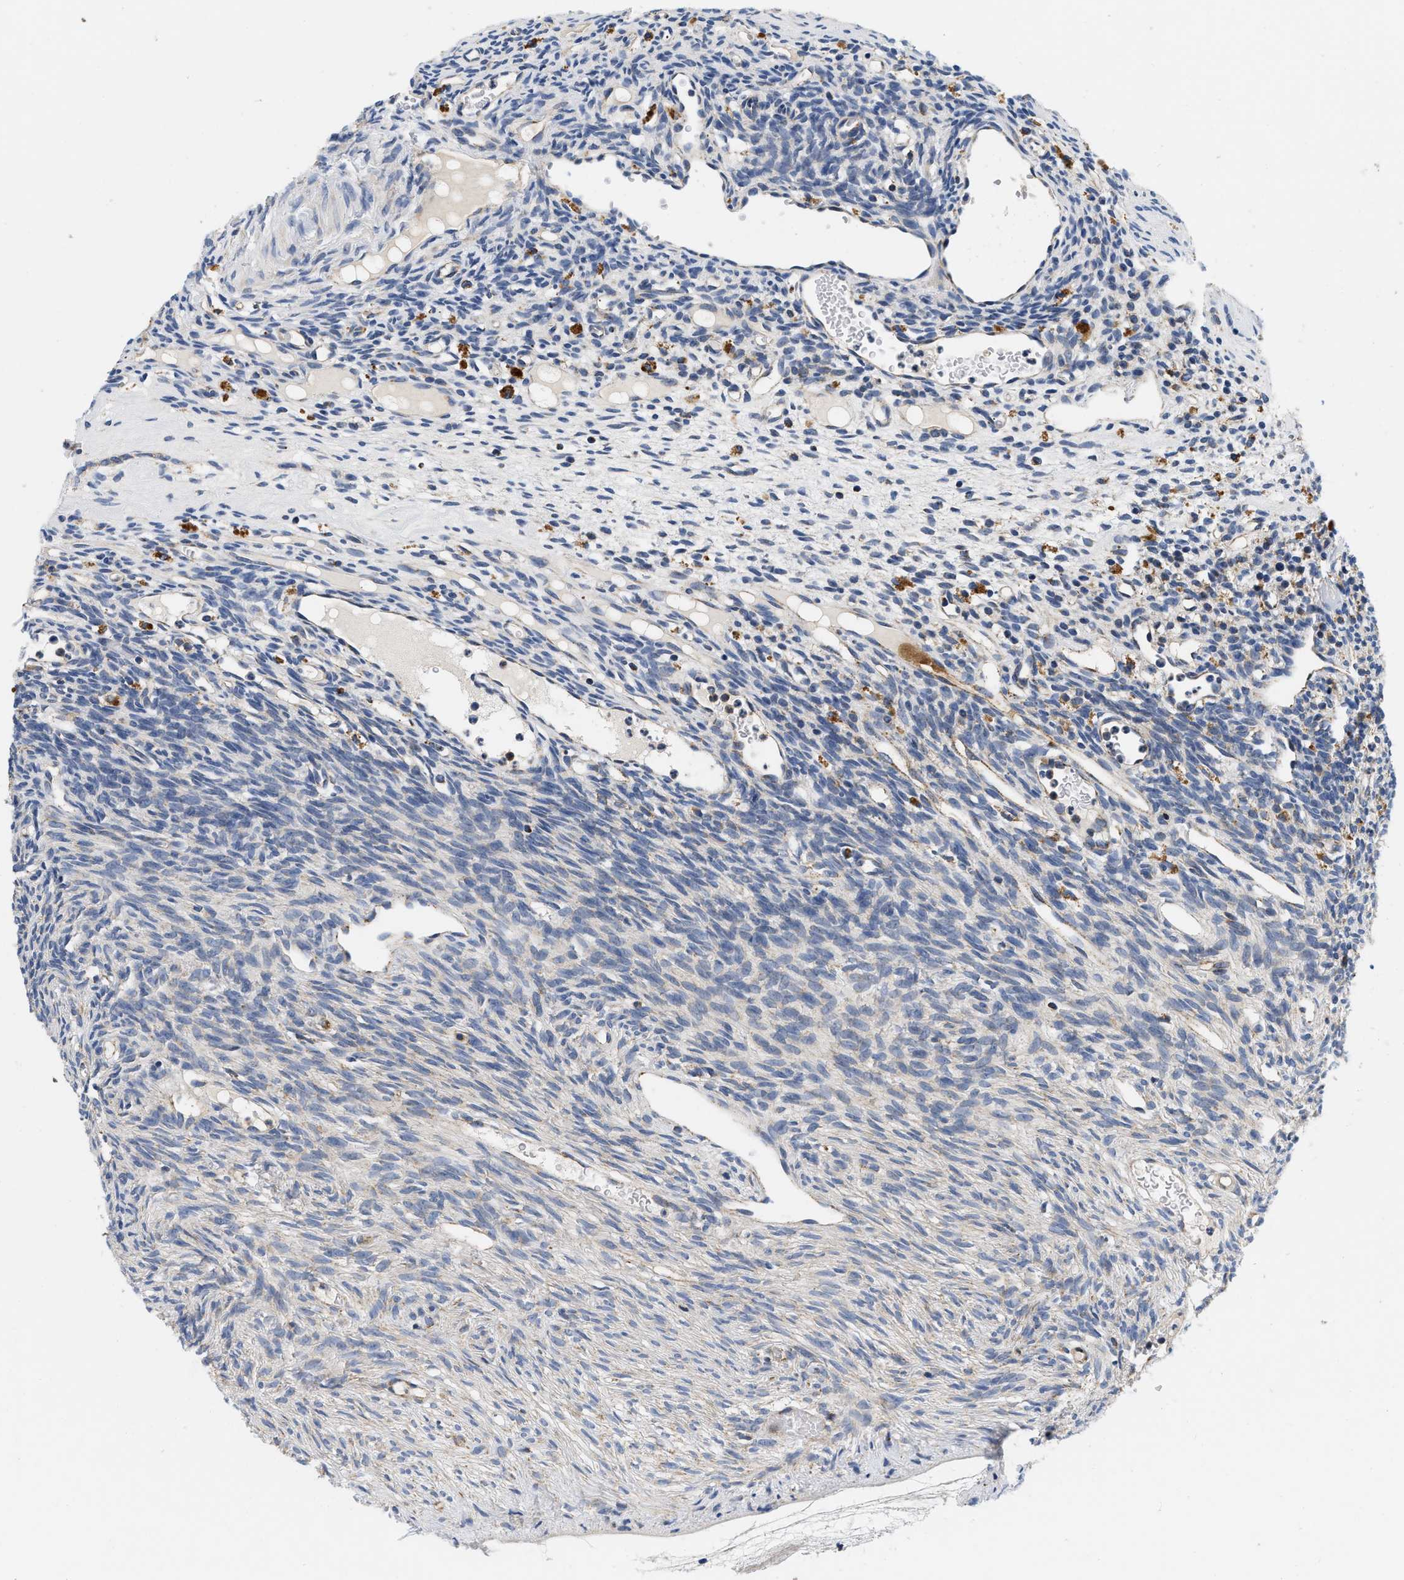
{"staining": {"intensity": "negative", "quantity": "none", "location": "none"}, "tissue": "ovary", "cell_type": "Ovarian stroma cells", "image_type": "normal", "snomed": [{"axis": "morphology", "description": "Normal tissue, NOS"}, {"axis": "topography", "description": "Ovary"}], "caption": "The image demonstrates no staining of ovarian stroma cells in benign ovary.", "gene": "PDP1", "patient": {"sex": "female", "age": 33}}